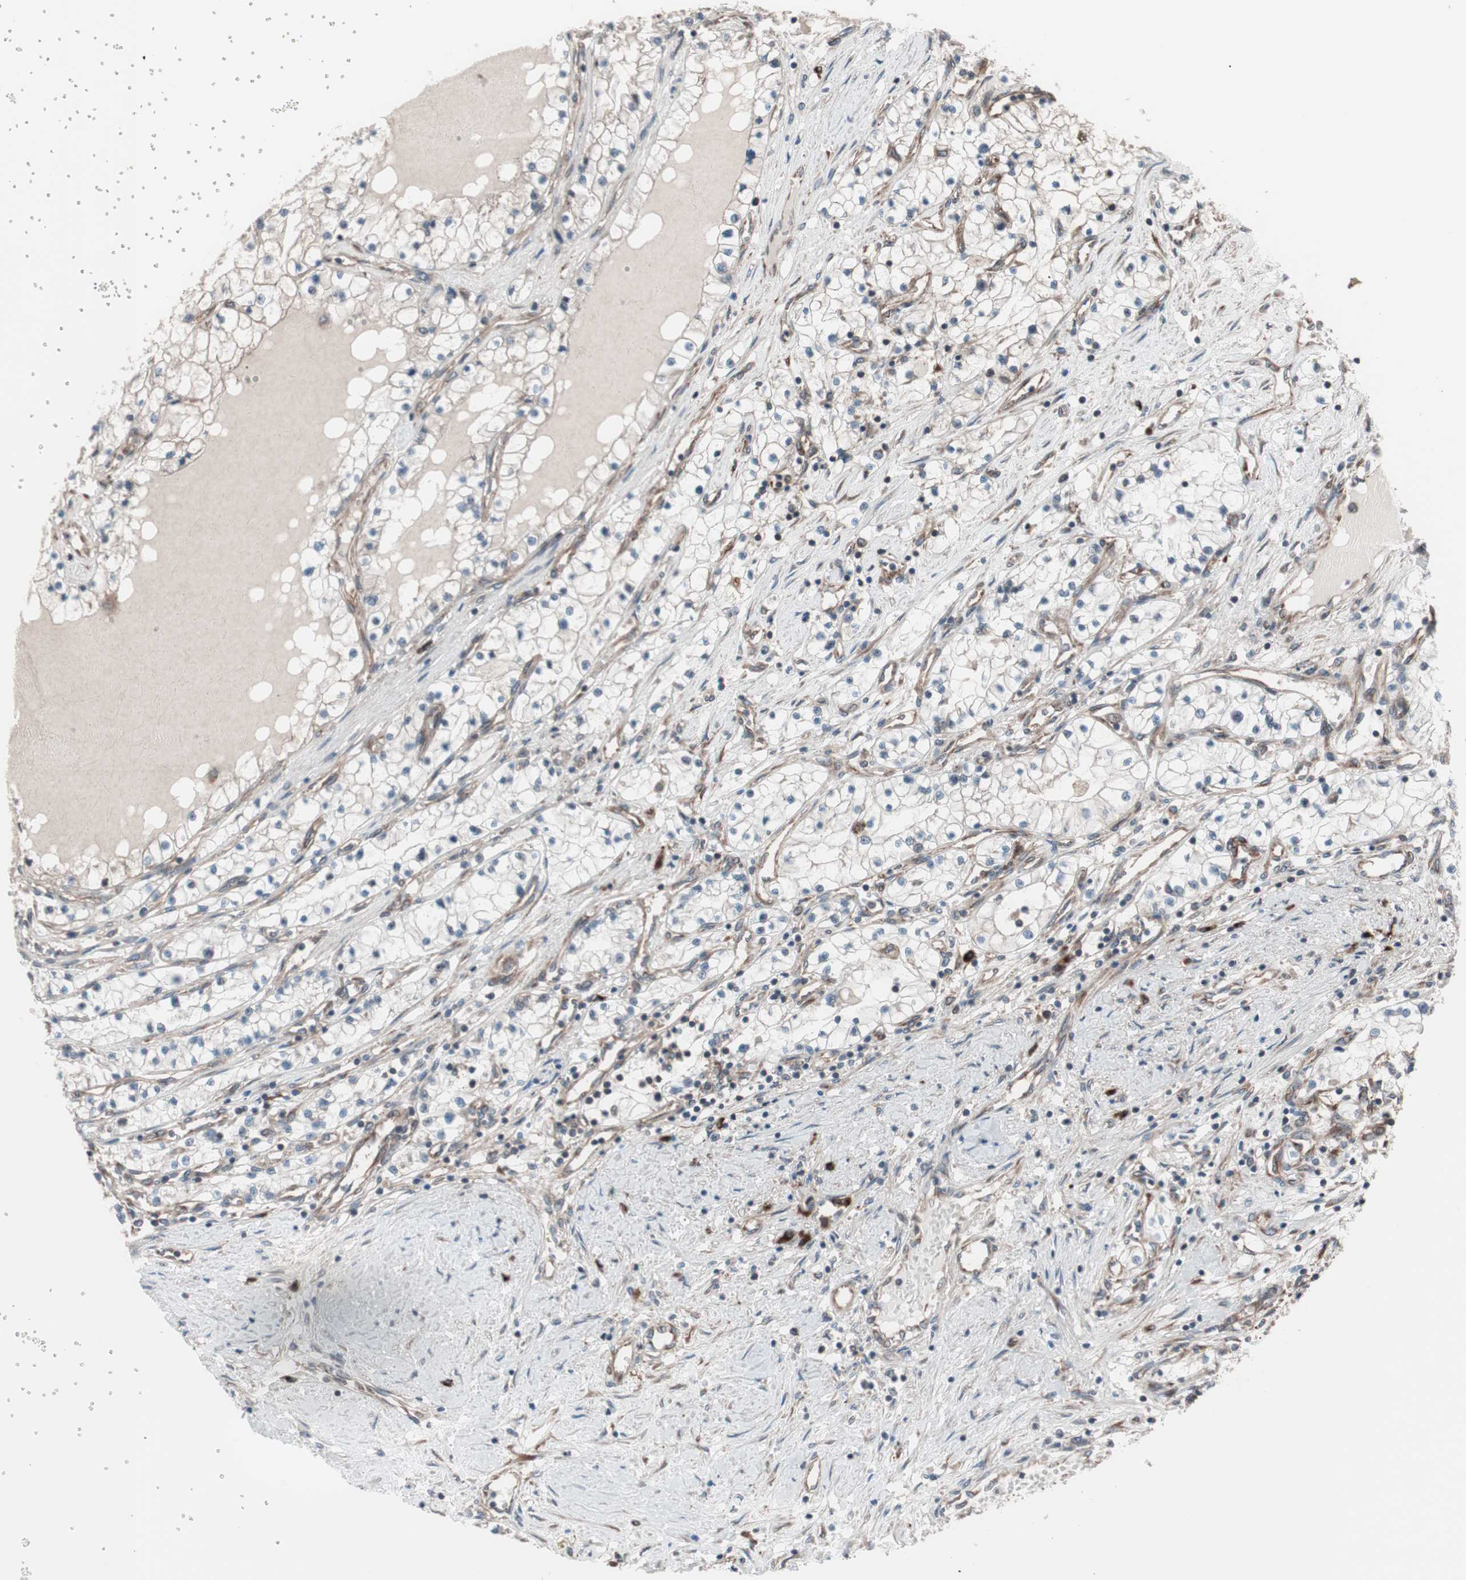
{"staining": {"intensity": "weak", "quantity": "<25%", "location": "cytoplasmic/membranous"}, "tissue": "renal cancer", "cell_type": "Tumor cells", "image_type": "cancer", "snomed": [{"axis": "morphology", "description": "Adenocarcinoma, NOS"}, {"axis": "topography", "description": "Kidney"}], "caption": "DAB (3,3'-diaminobenzidine) immunohistochemical staining of renal adenocarcinoma displays no significant expression in tumor cells.", "gene": "SEC31A", "patient": {"sex": "male", "age": 68}}